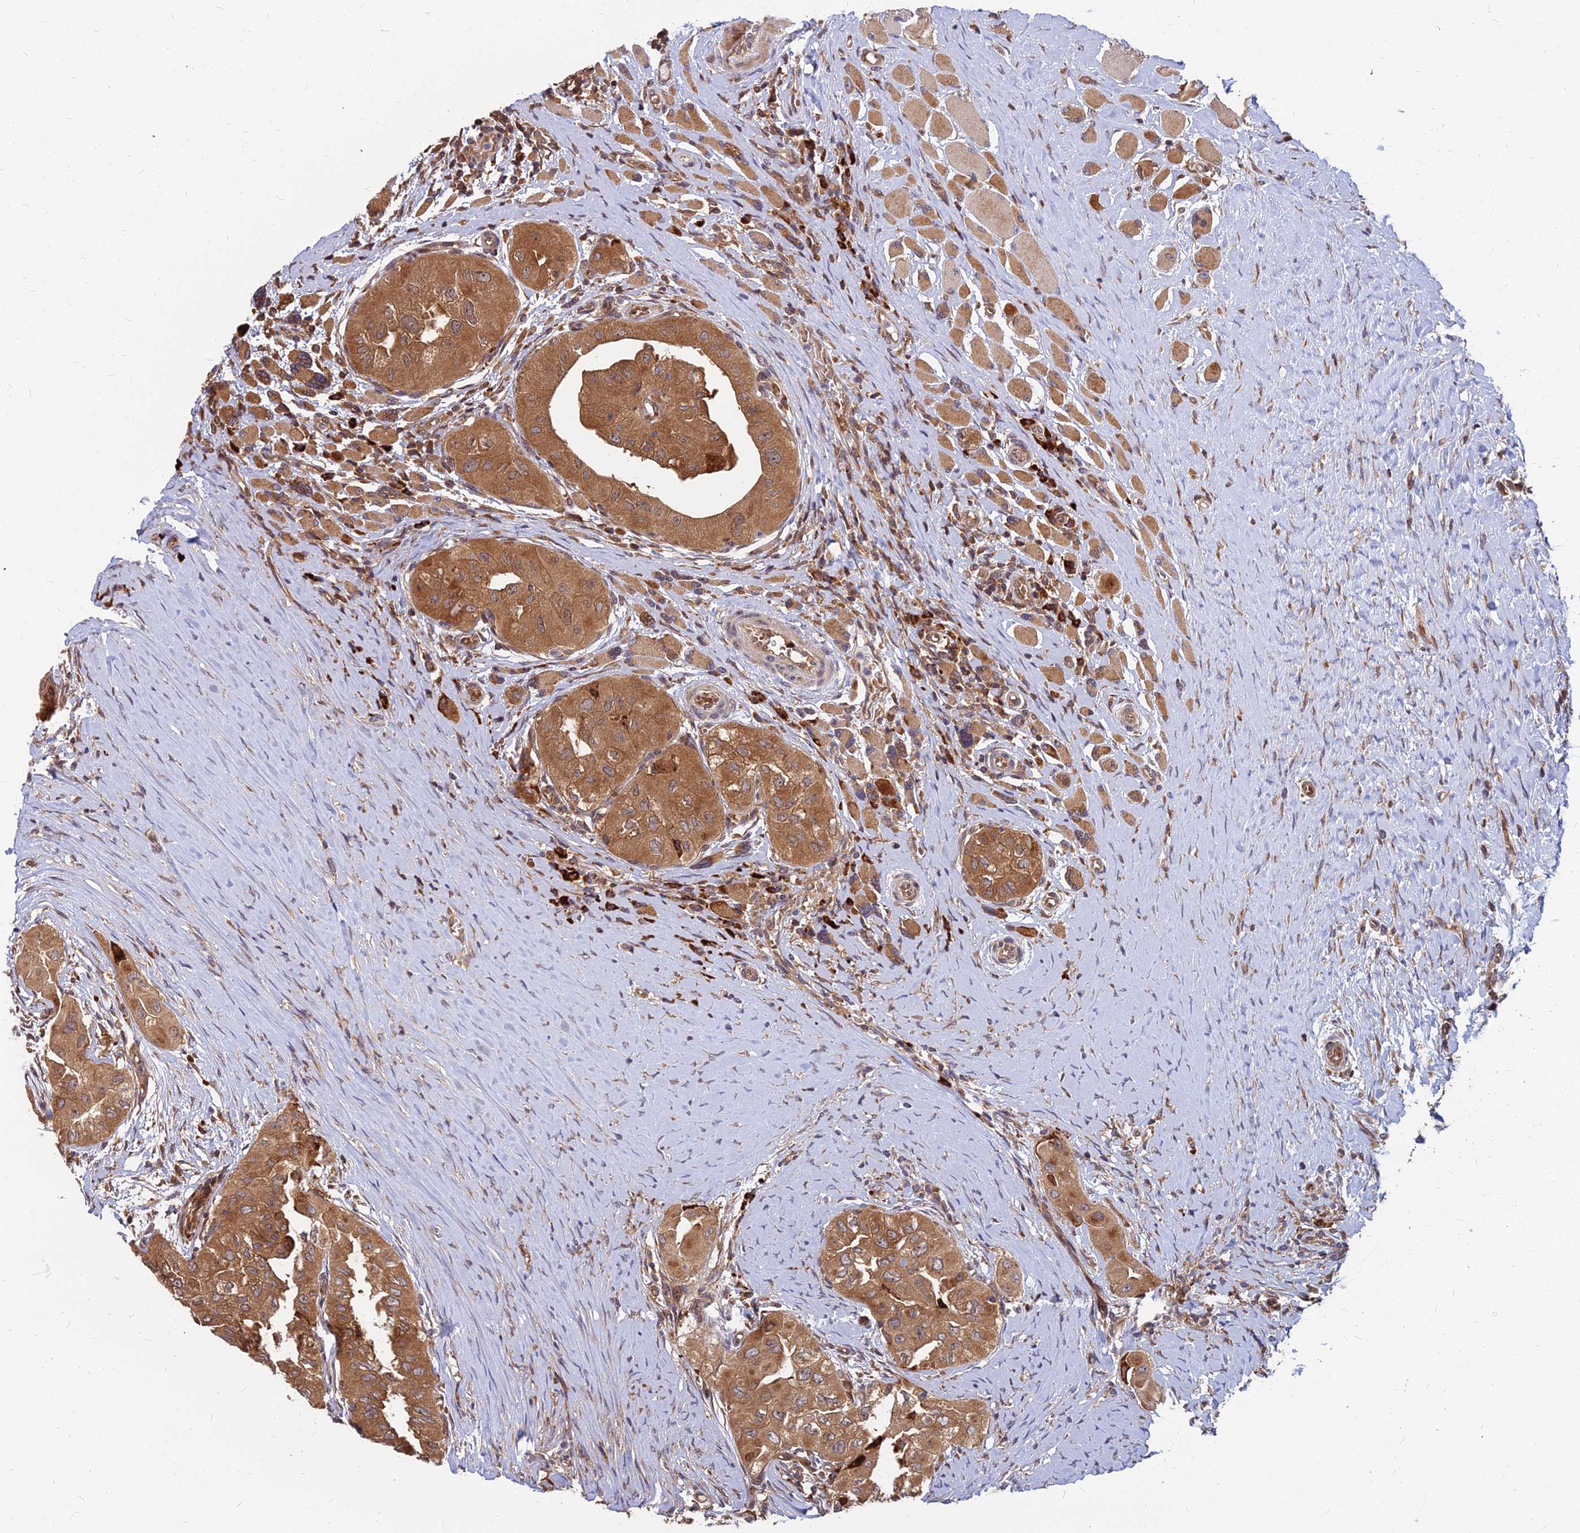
{"staining": {"intensity": "moderate", "quantity": ">75%", "location": "cytoplasmic/membranous"}, "tissue": "thyroid cancer", "cell_type": "Tumor cells", "image_type": "cancer", "snomed": [{"axis": "morphology", "description": "Papillary adenocarcinoma, NOS"}, {"axis": "topography", "description": "Thyroid gland"}], "caption": "High-power microscopy captured an immunohistochemistry (IHC) micrograph of papillary adenocarcinoma (thyroid), revealing moderate cytoplasmic/membranous positivity in approximately >75% of tumor cells. (Stains: DAB in brown, nuclei in blue, Microscopy: brightfield microscopy at high magnification).", "gene": "CCT6B", "patient": {"sex": "female", "age": 59}}